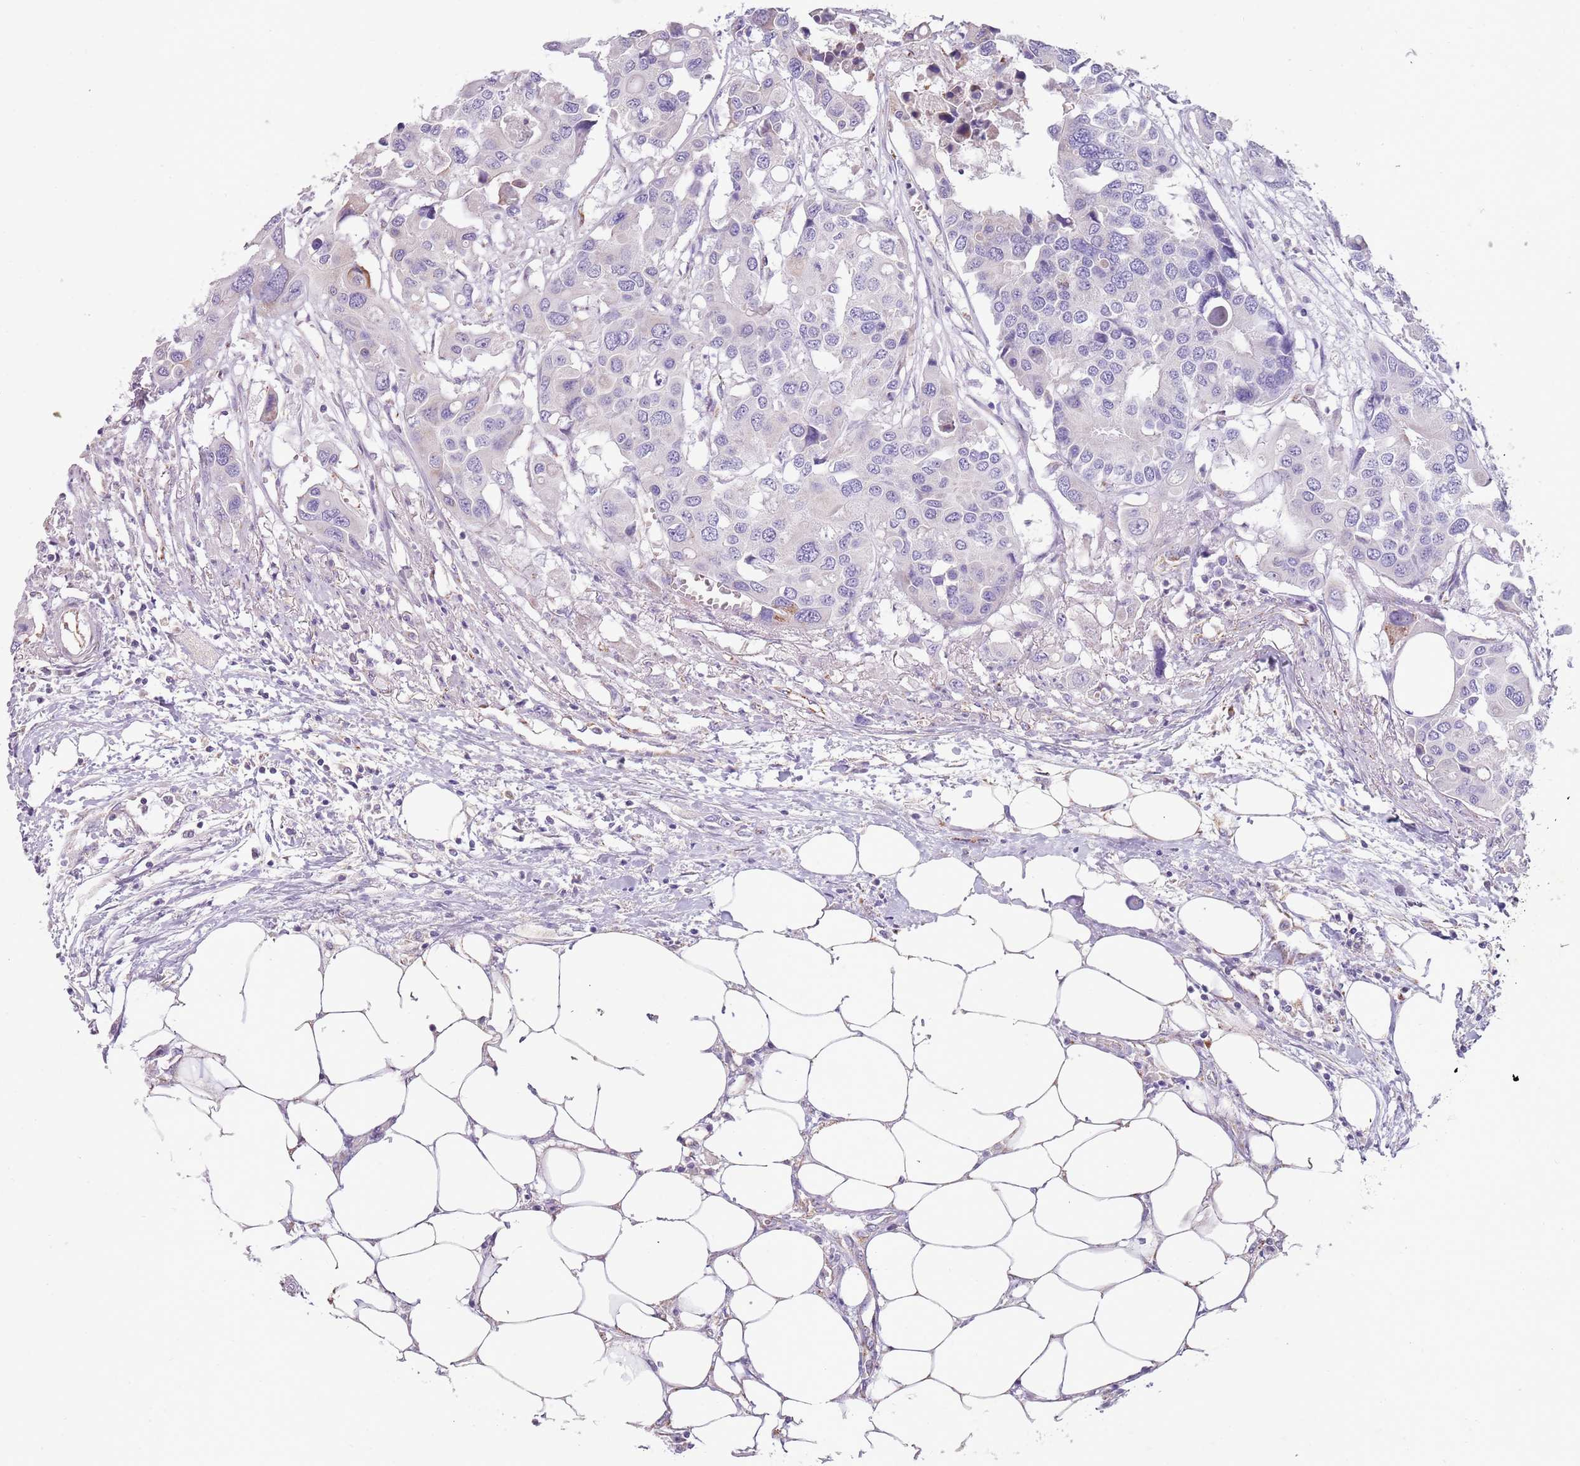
{"staining": {"intensity": "negative", "quantity": "none", "location": "none"}, "tissue": "colorectal cancer", "cell_type": "Tumor cells", "image_type": "cancer", "snomed": [{"axis": "morphology", "description": "Adenocarcinoma, NOS"}, {"axis": "topography", "description": "Colon"}], "caption": "A photomicrograph of colorectal cancer stained for a protein shows no brown staining in tumor cells.", "gene": "RNF222", "patient": {"sex": "male", "age": 77}}